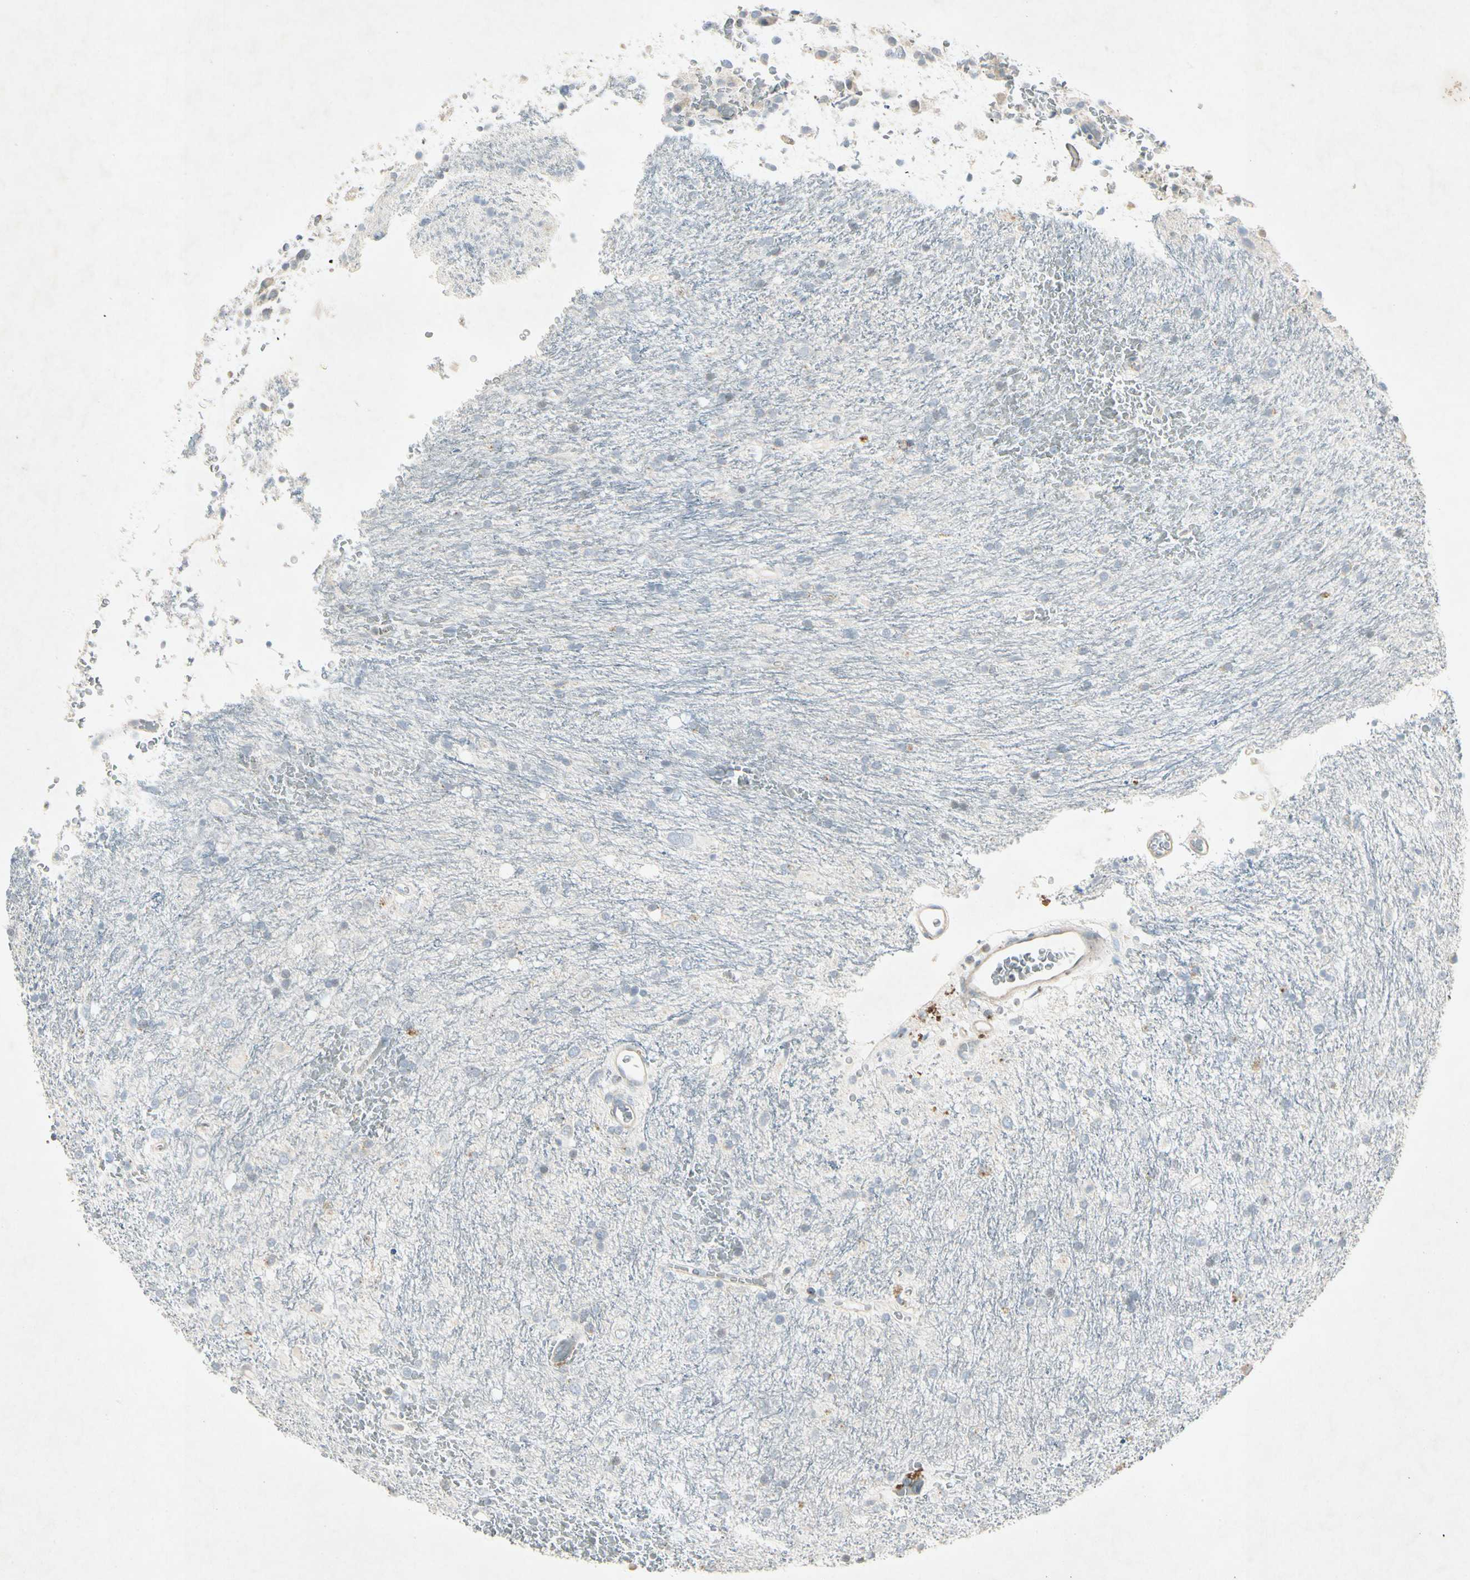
{"staining": {"intensity": "negative", "quantity": "none", "location": "none"}, "tissue": "glioma", "cell_type": "Tumor cells", "image_type": "cancer", "snomed": [{"axis": "morphology", "description": "Glioma, malignant, Low grade"}, {"axis": "topography", "description": "Brain"}], "caption": "Human glioma stained for a protein using immunohistochemistry (IHC) displays no expression in tumor cells.", "gene": "TEK", "patient": {"sex": "male", "age": 77}}